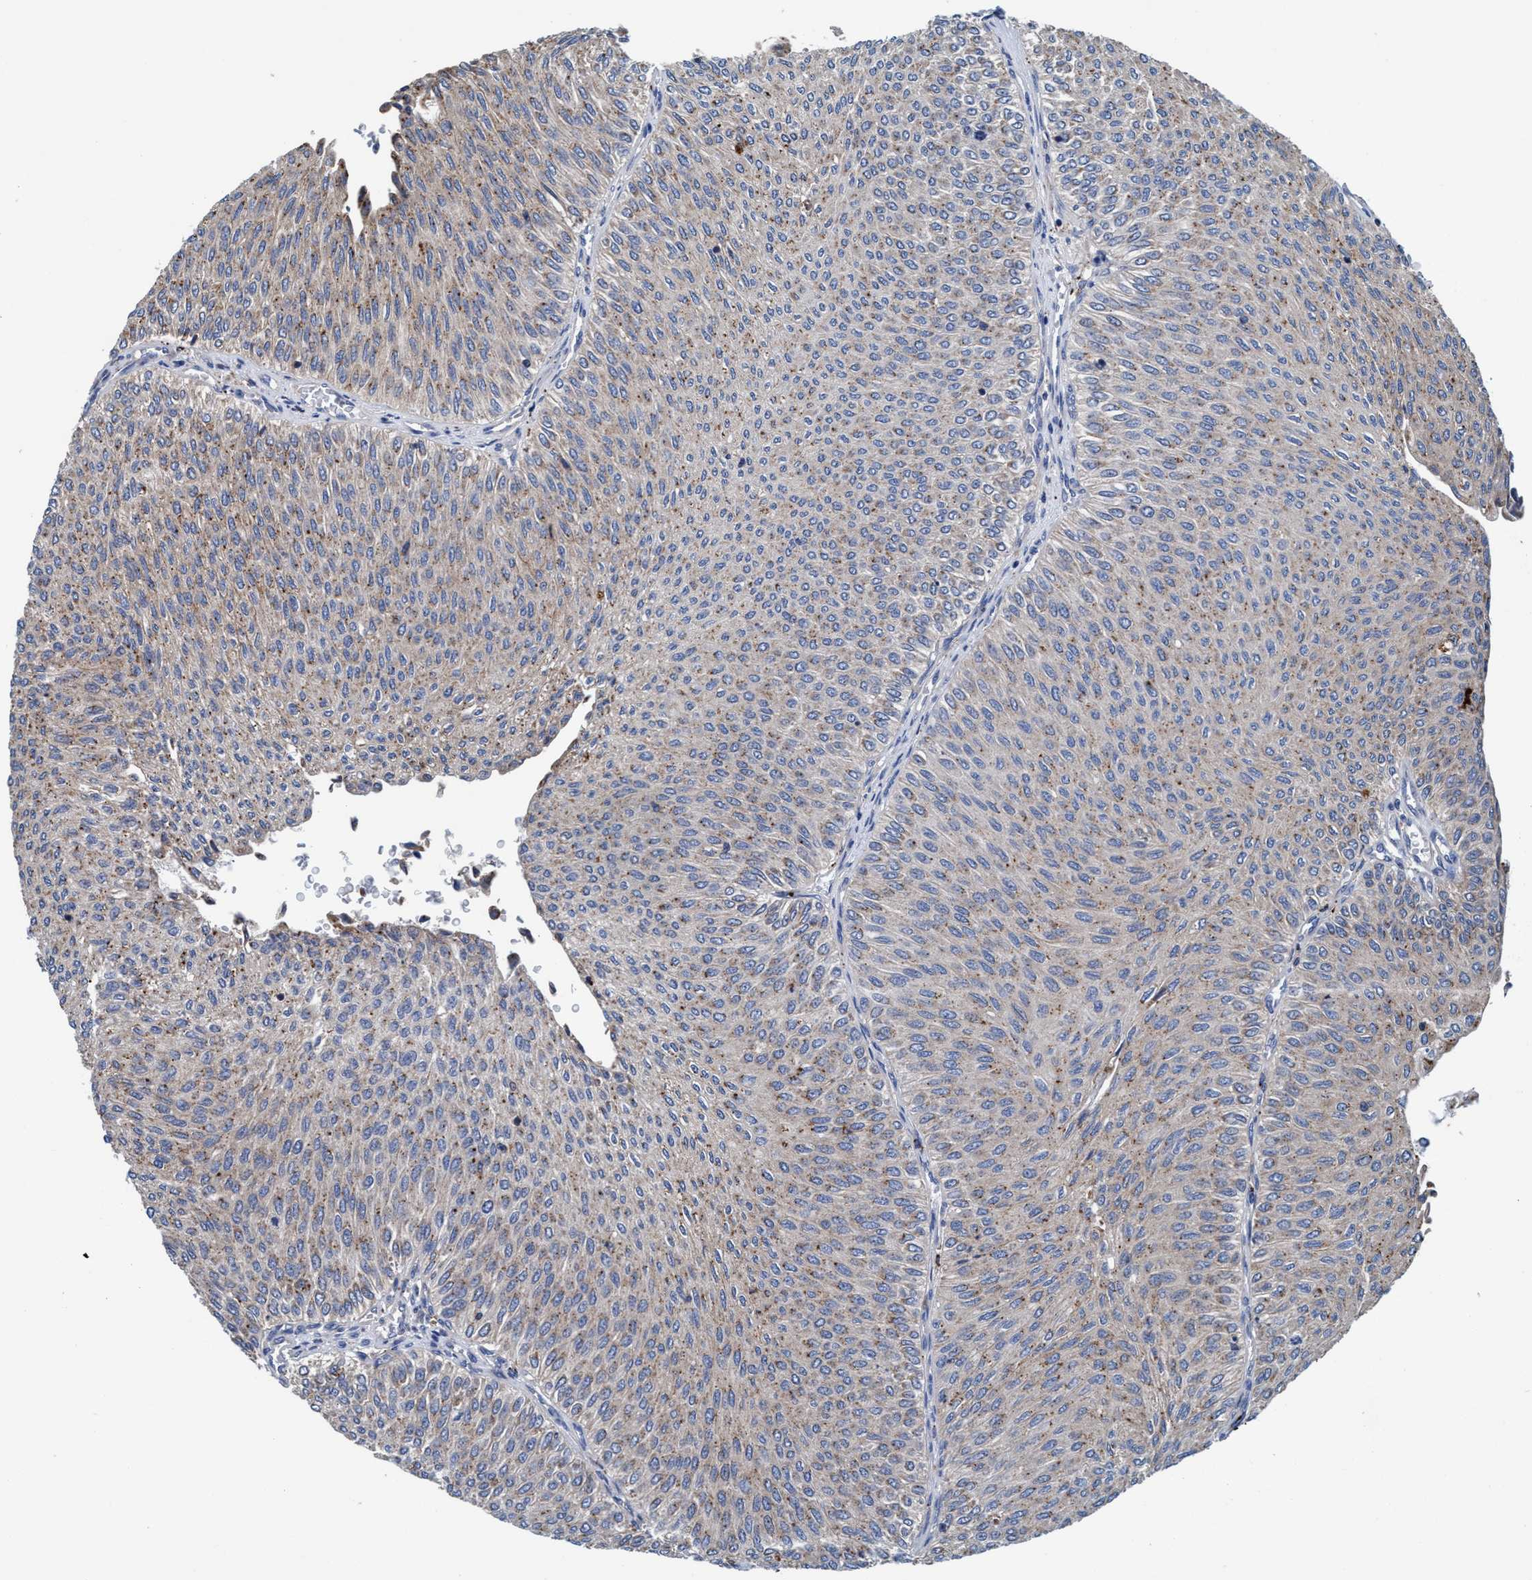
{"staining": {"intensity": "weak", "quantity": ">75%", "location": "cytoplasmic/membranous"}, "tissue": "urothelial cancer", "cell_type": "Tumor cells", "image_type": "cancer", "snomed": [{"axis": "morphology", "description": "Urothelial carcinoma, Low grade"}, {"axis": "topography", "description": "Urinary bladder"}], "caption": "Immunohistochemistry (DAB (3,3'-diaminobenzidine)) staining of urothelial carcinoma (low-grade) reveals weak cytoplasmic/membranous protein expression in about >75% of tumor cells.", "gene": "ENDOG", "patient": {"sex": "male", "age": 78}}